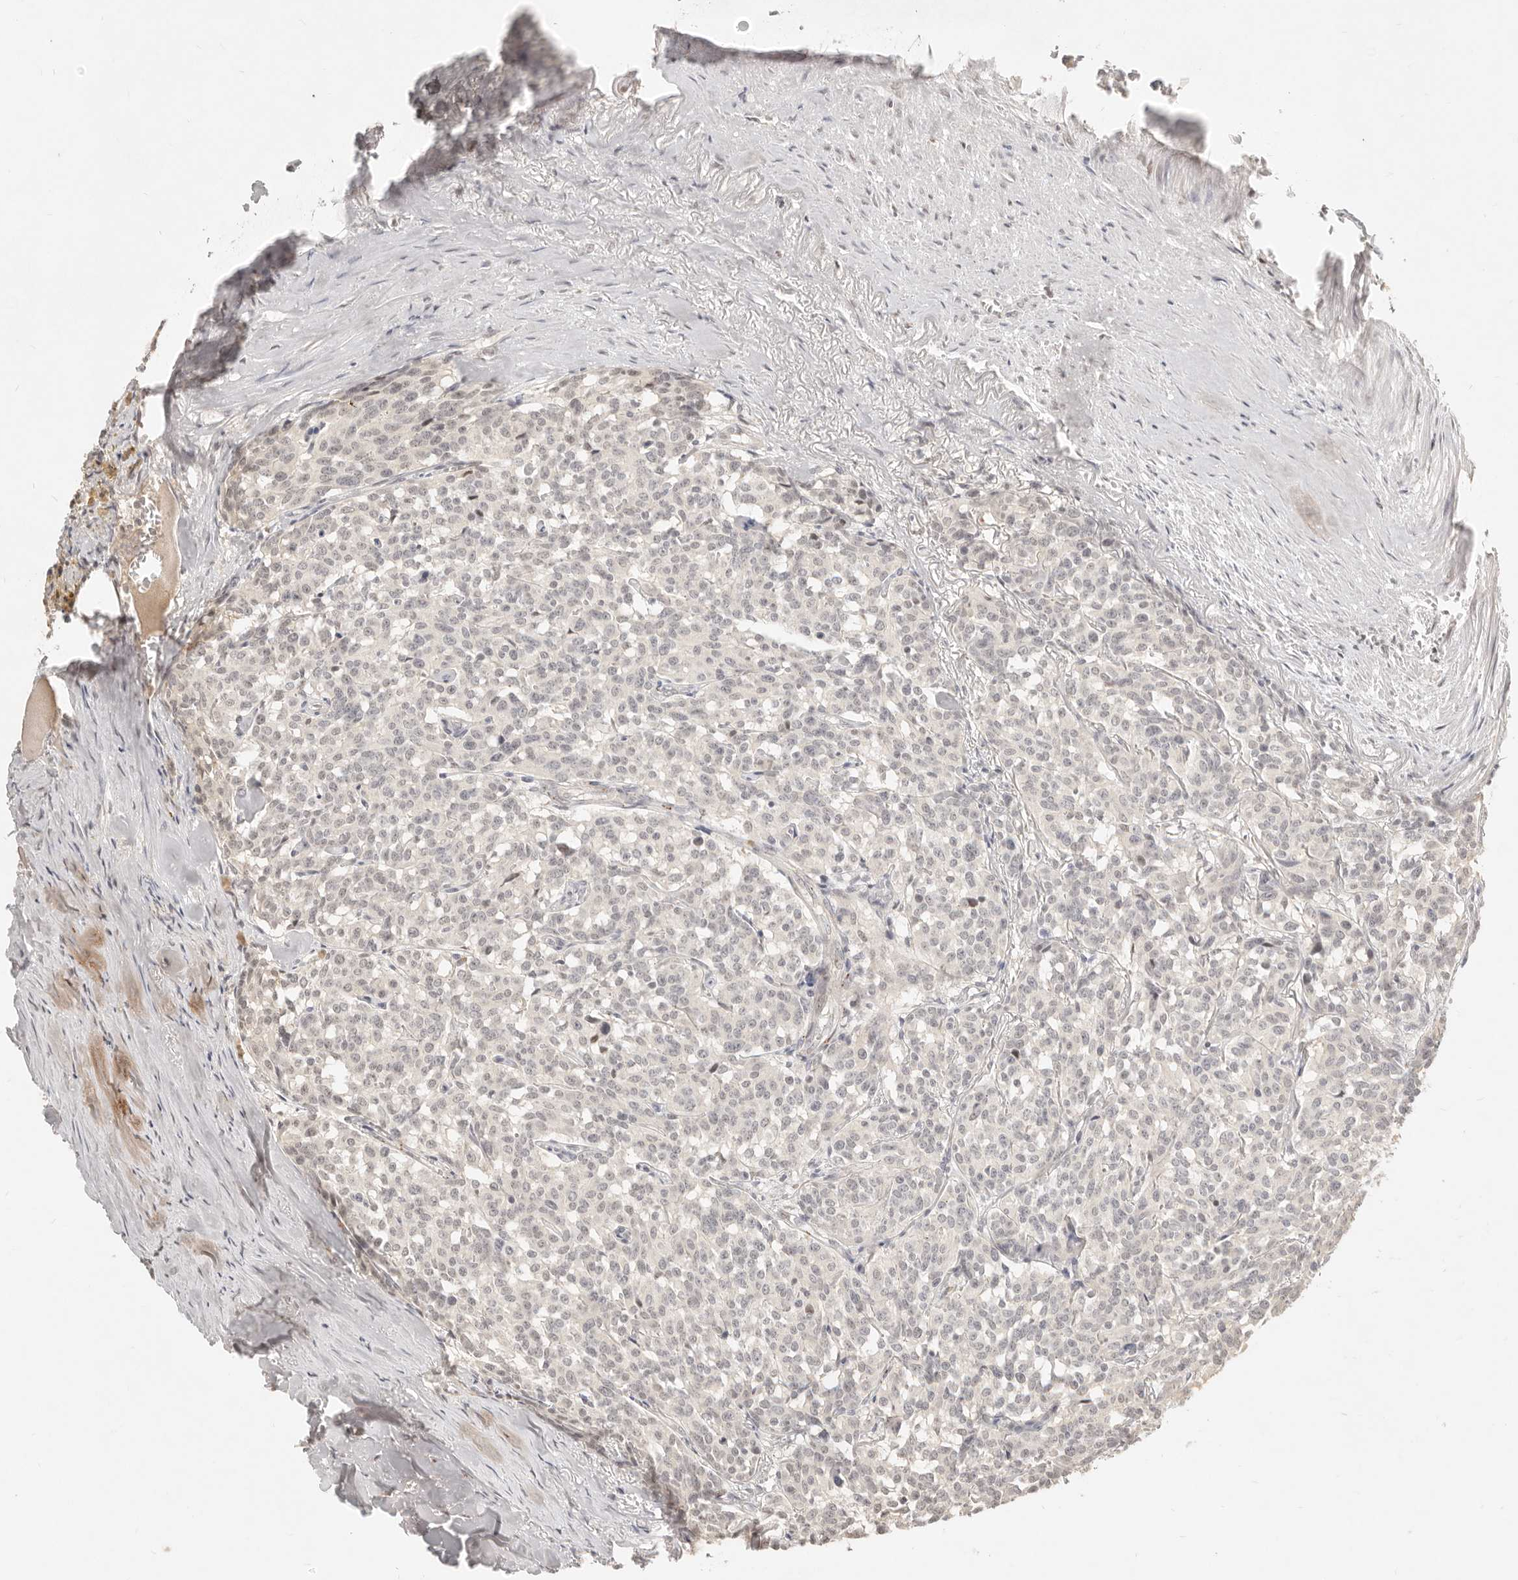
{"staining": {"intensity": "weak", "quantity": ">75%", "location": "nuclear"}, "tissue": "carcinoid", "cell_type": "Tumor cells", "image_type": "cancer", "snomed": [{"axis": "morphology", "description": "Carcinoid, malignant, NOS"}, {"axis": "topography", "description": "Lung"}], "caption": "High-power microscopy captured an immunohistochemistry image of carcinoid (malignant), revealing weak nuclear positivity in approximately >75% of tumor cells.", "gene": "MEP1A", "patient": {"sex": "female", "age": 46}}